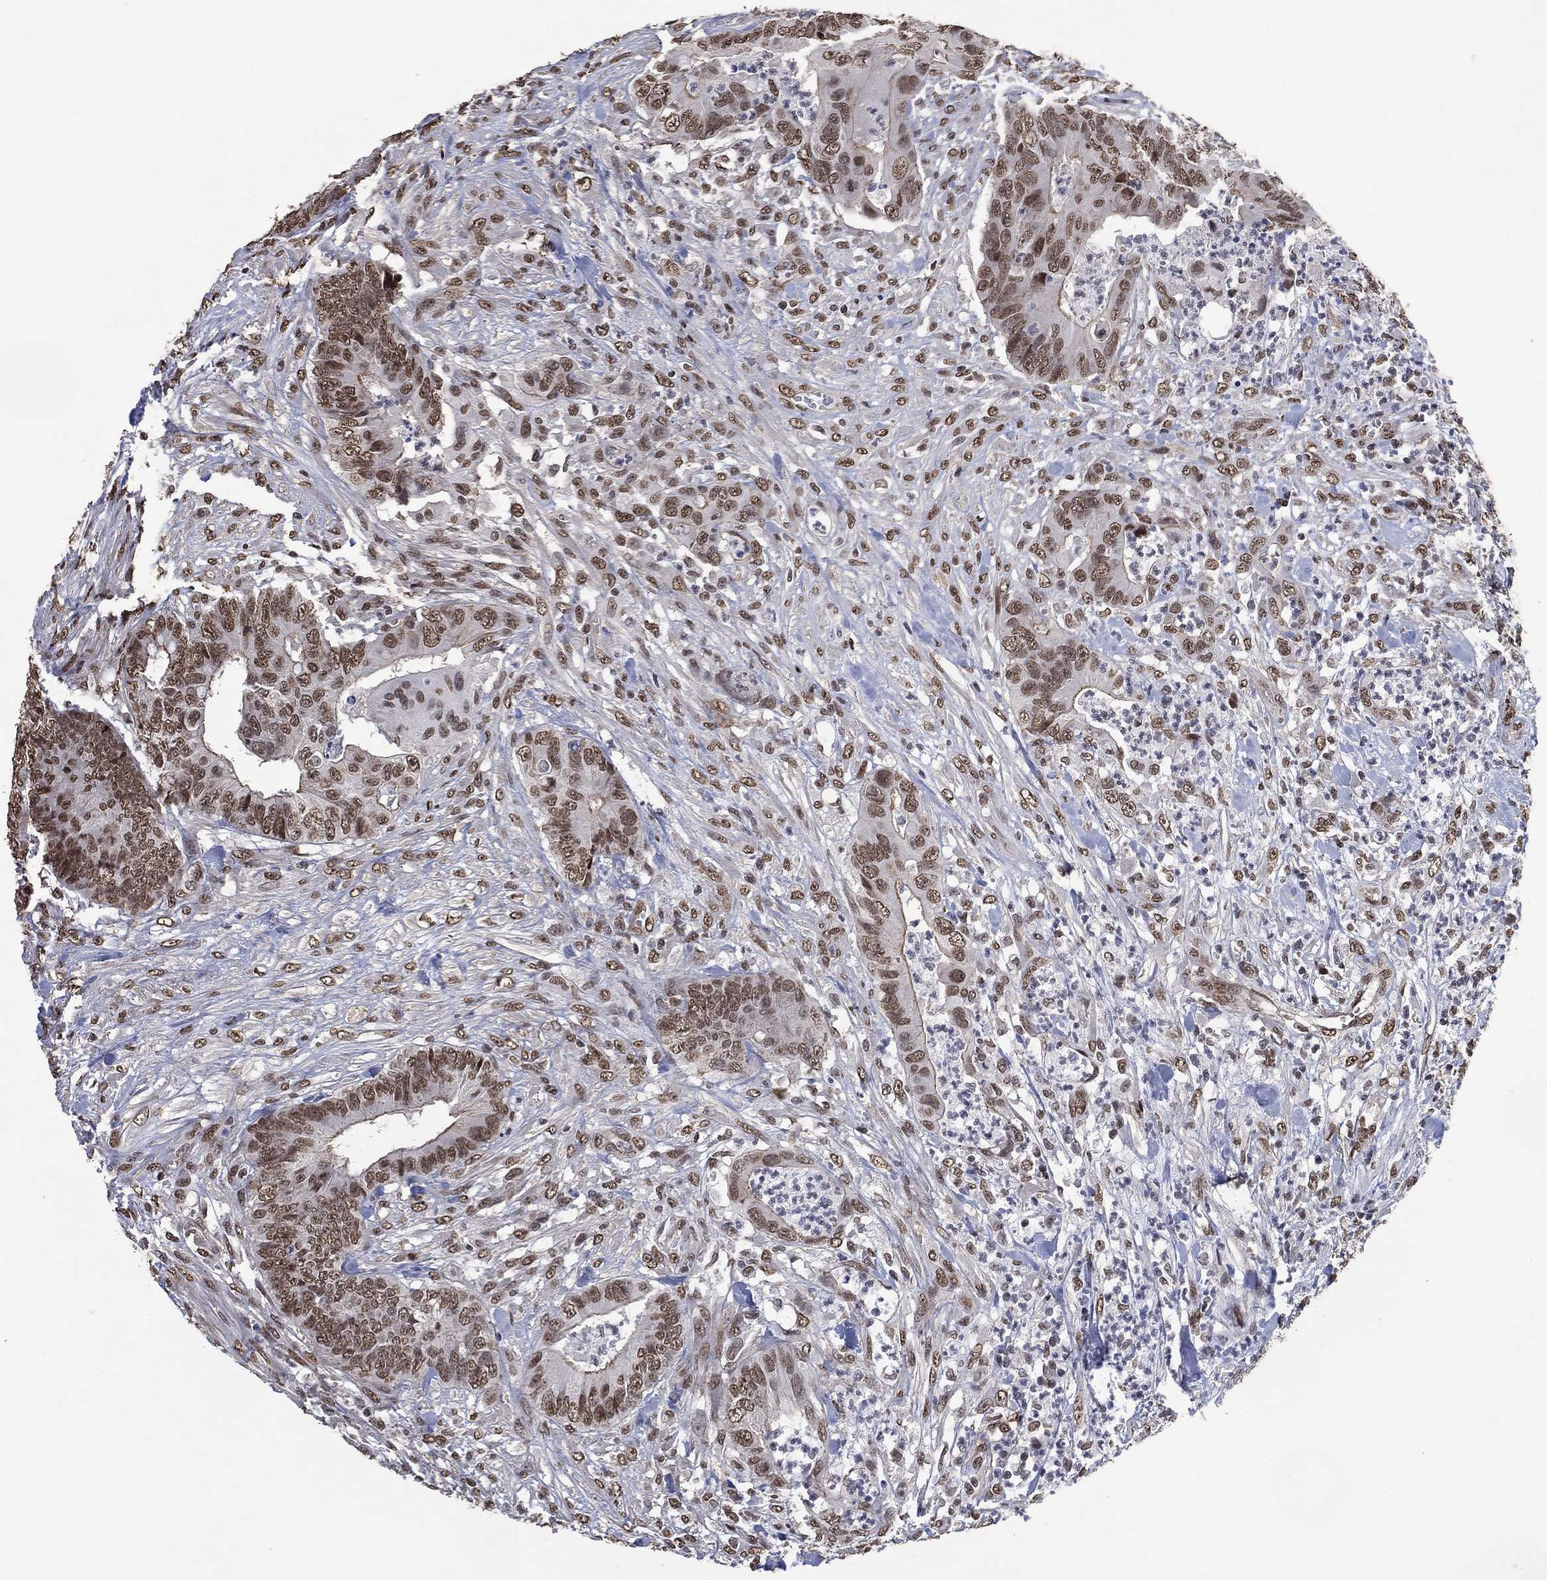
{"staining": {"intensity": "weak", "quantity": ">75%", "location": "cytoplasmic/membranous,nuclear"}, "tissue": "colorectal cancer", "cell_type": "Tumor cells", "image_type": "cancer", "snomed": [{"axis": "morphology", "description": "Adenocarcinoma, NOS"}, {"axis": "topography", "description": "Colon"}], "caption": "Adenocarcinoma (colorectal) stained with a protein marker demonstrates weak staining in tumor cells.", "gene": "EHMT1", "patient": {"sex": "male", "age": 84}}